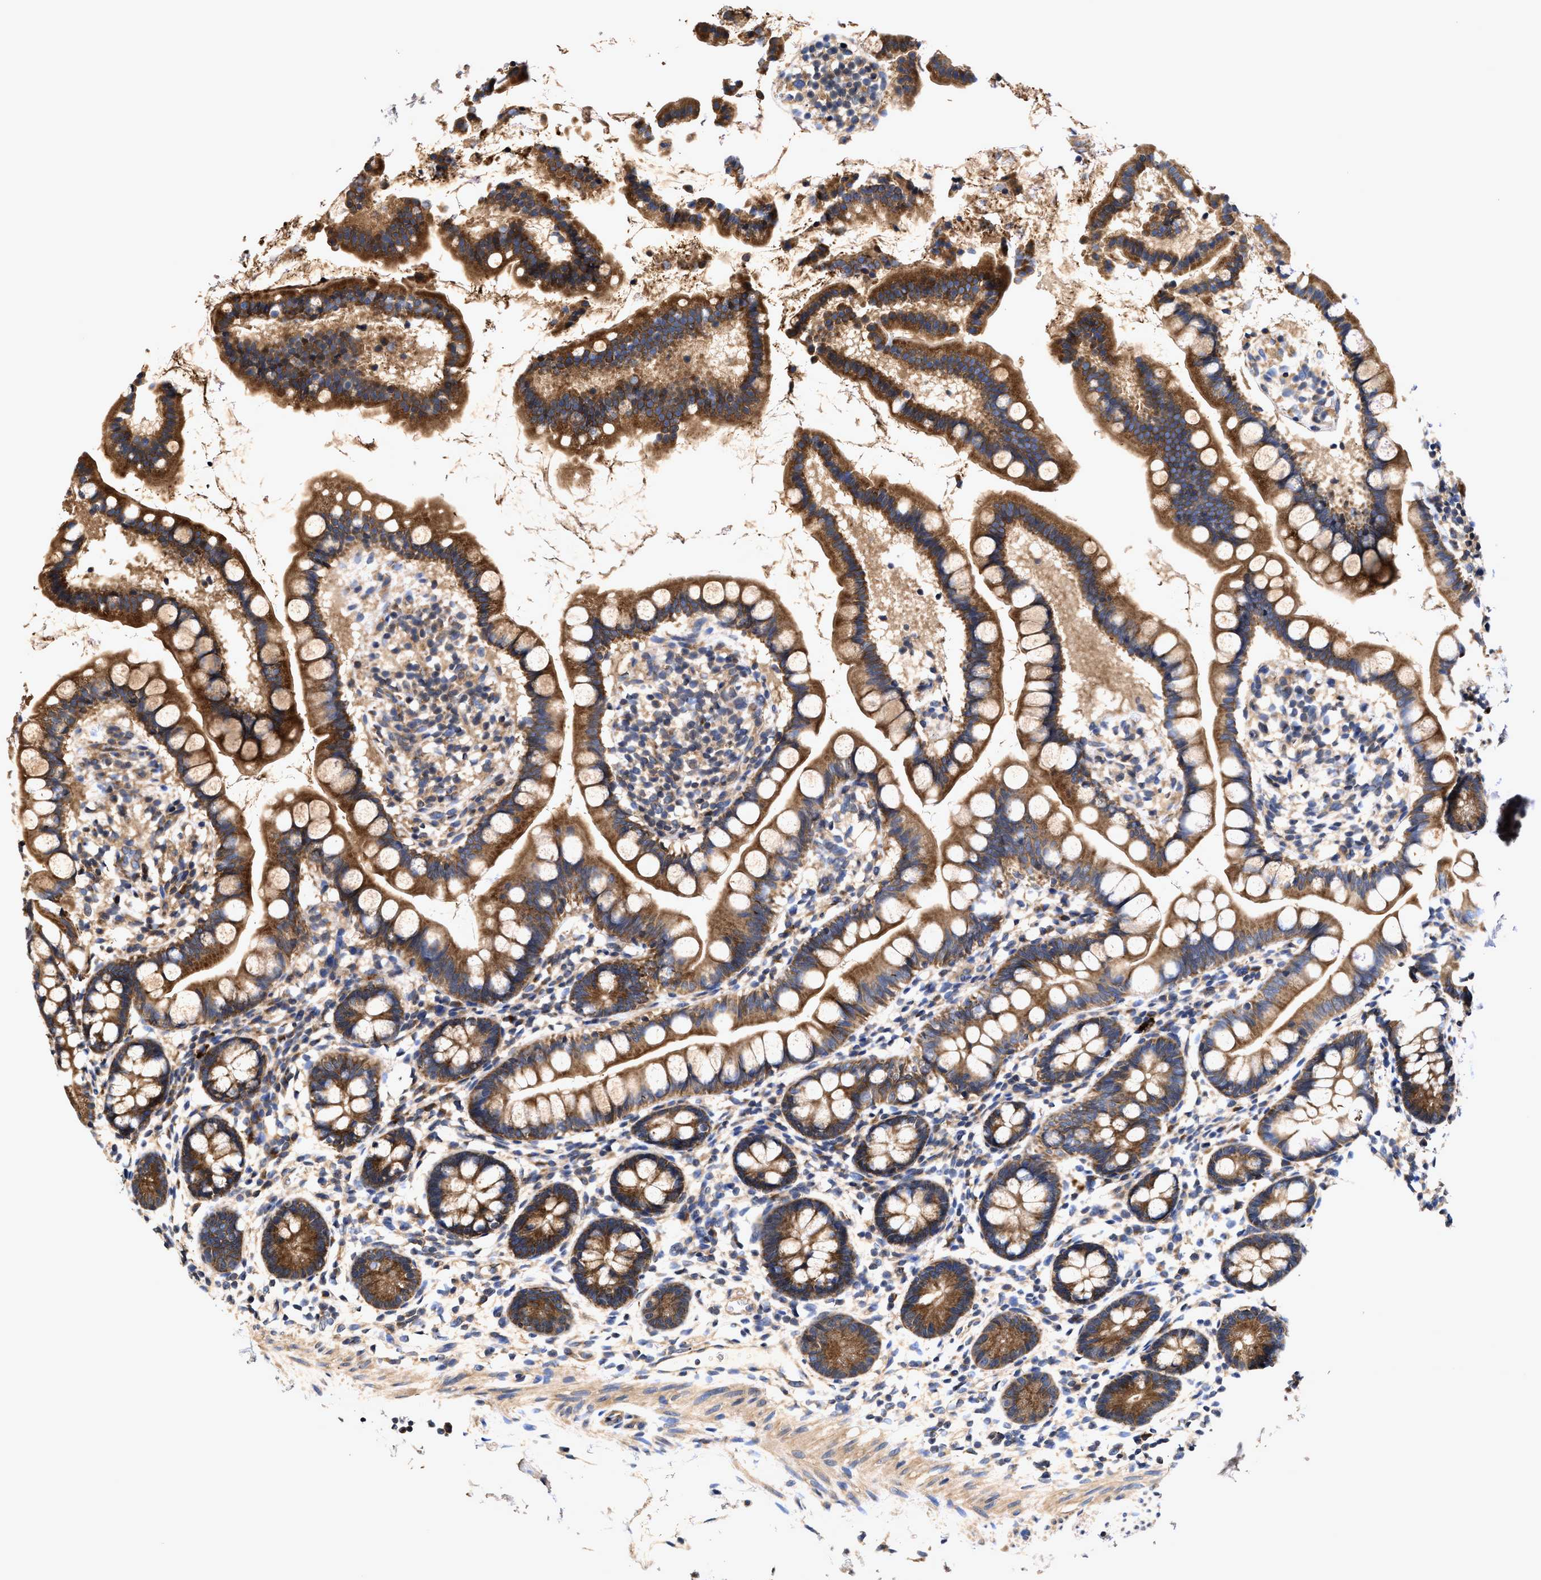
{"staining": {"intensity": "strong", "quantity": ">75%", "location": "cytoplasmic/membranous"}, "tissue": "small intestine", "cell_type": "Glandular cells", "image_type": "normal", "snomed": [{"axis": "morphology", "description": "Normal tissue, NOS"}, {"axis": "topography", "description": "Small intestine"}], "caption": "This is an image of immunohistochemistry staining of benign small intestine, which shows strong positivity in the cytoplasmic/membranous of glandular cells.", "gene": "EFNA4", "patient": {"sex": "female", "age": 84}}